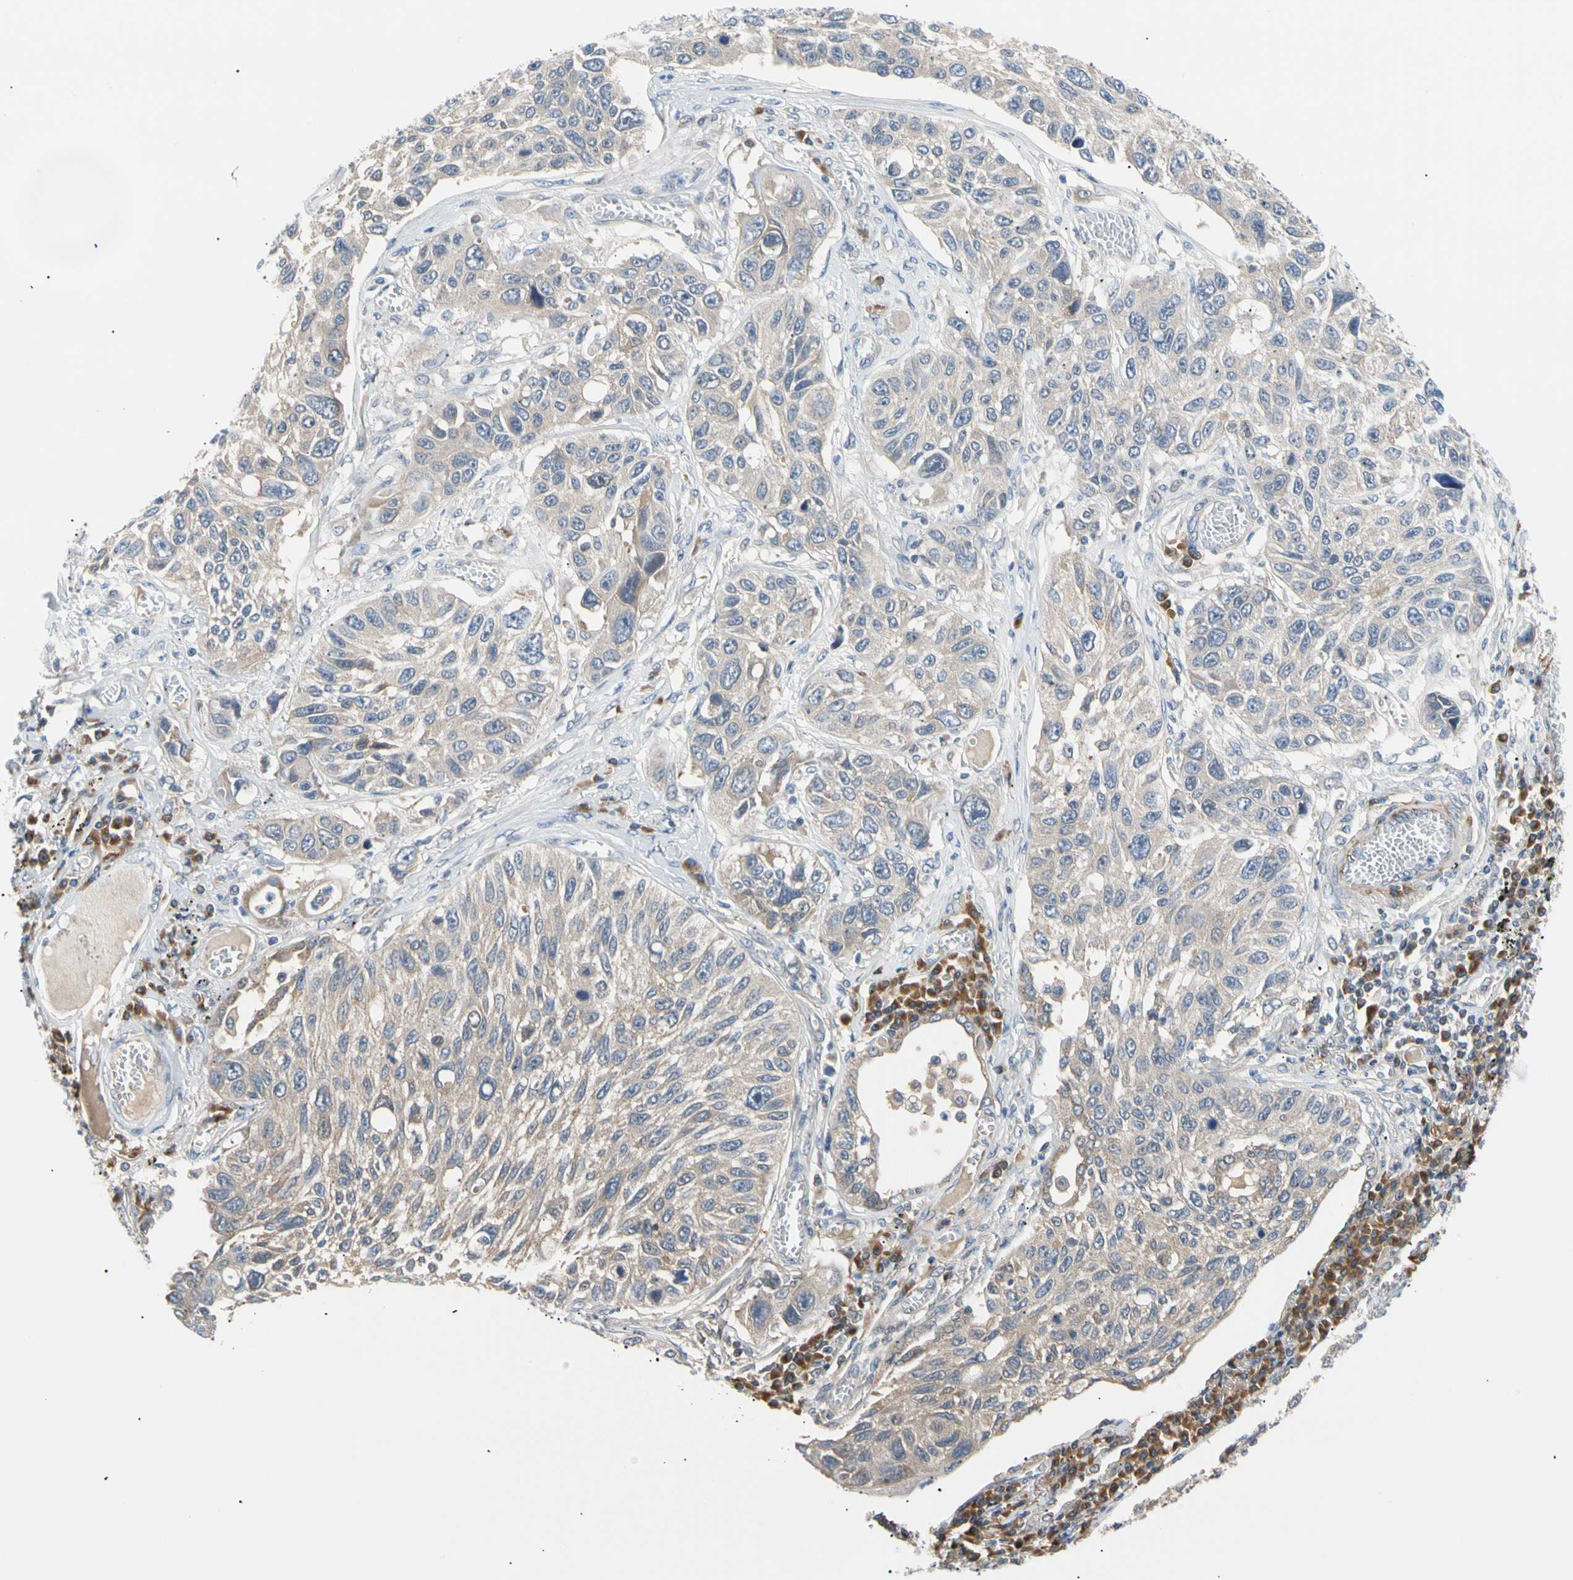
{"staining": {"intensity": "weak", "quantity": "<25%", "location": "cytoplasmic/membranous"}, "tissue": "lung cancer", "cell_type": "Tumor cells", "image_type": "cancer", "snomed": [{"axis": "morphology", "description": "Squamous cell carcinoma, NOS"}, {"axis": "topography", "description": "Lung"}], "caption": "A high-resolution photomicrograph shows immunohistochemistry (IHC) staining of lung cancer, which reveals no significant expression in tumor cells. The staining was performed using DAB (3,3'-diaminobenzidine) to visualize the protein expression in brown, while the nuclei were stained in blue with hematoxylin (Magnification: 20x).", "gene": "SEC23B", "patient": {"sex": "male", "age": 71}}